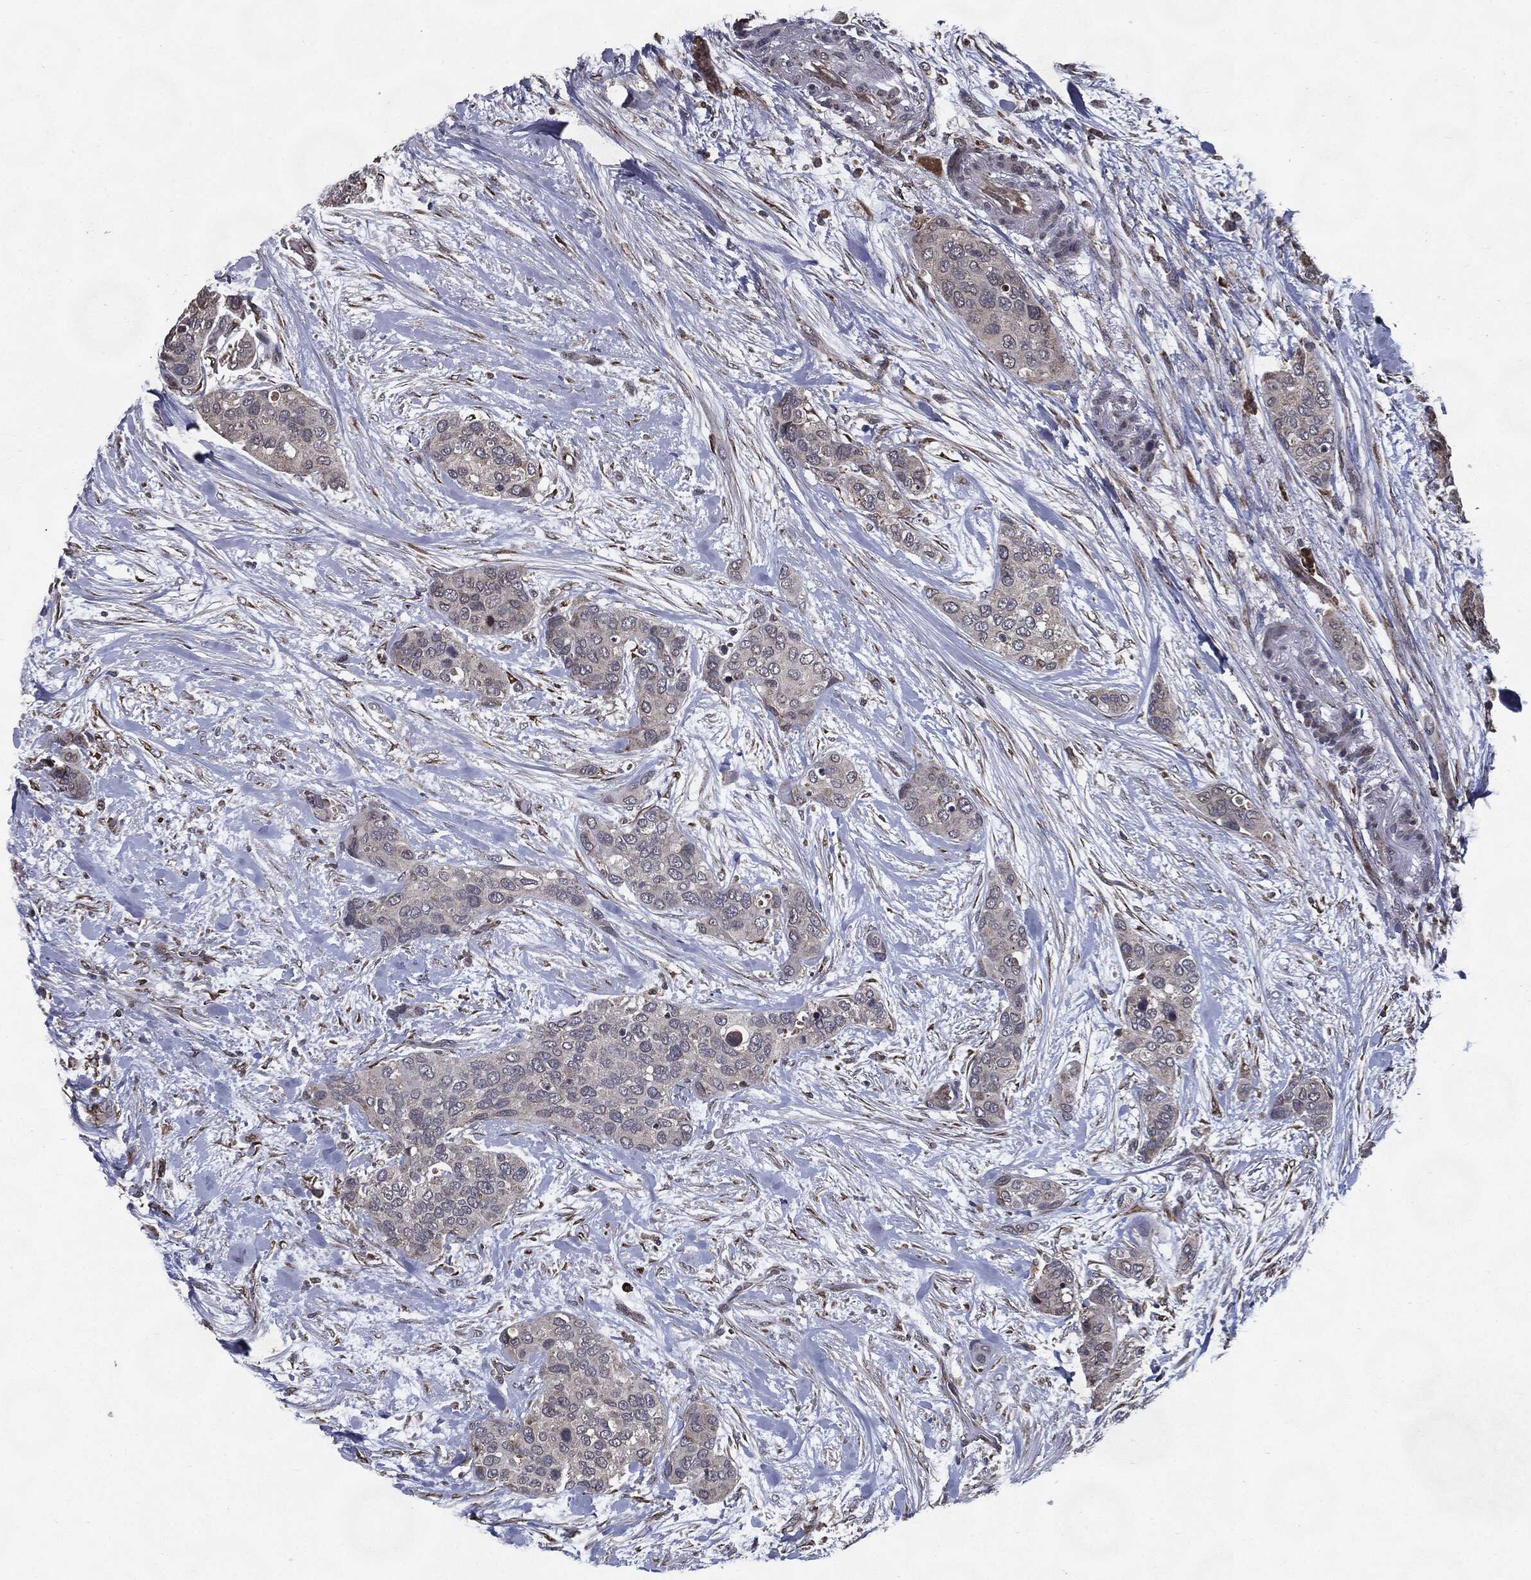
{"staining": {"intensity": "negative", "quantity": "none", "location": "none"}, "tissue": "urothelial cancer", "cell_type": "Tumor cells", "image_type": "cancer", "snomed": [{"axis": "morphology", "description": "Urothelial carcinoma, High grade"}, {"axis": "topography", "description": "Urinary bladder"}], "caption": "Immunohistochemical staining of human urothelial cancer shows no significant expression in tumor cells.", "gene": "HDAC5", "patient": {"sex": "male", "age": 77}}